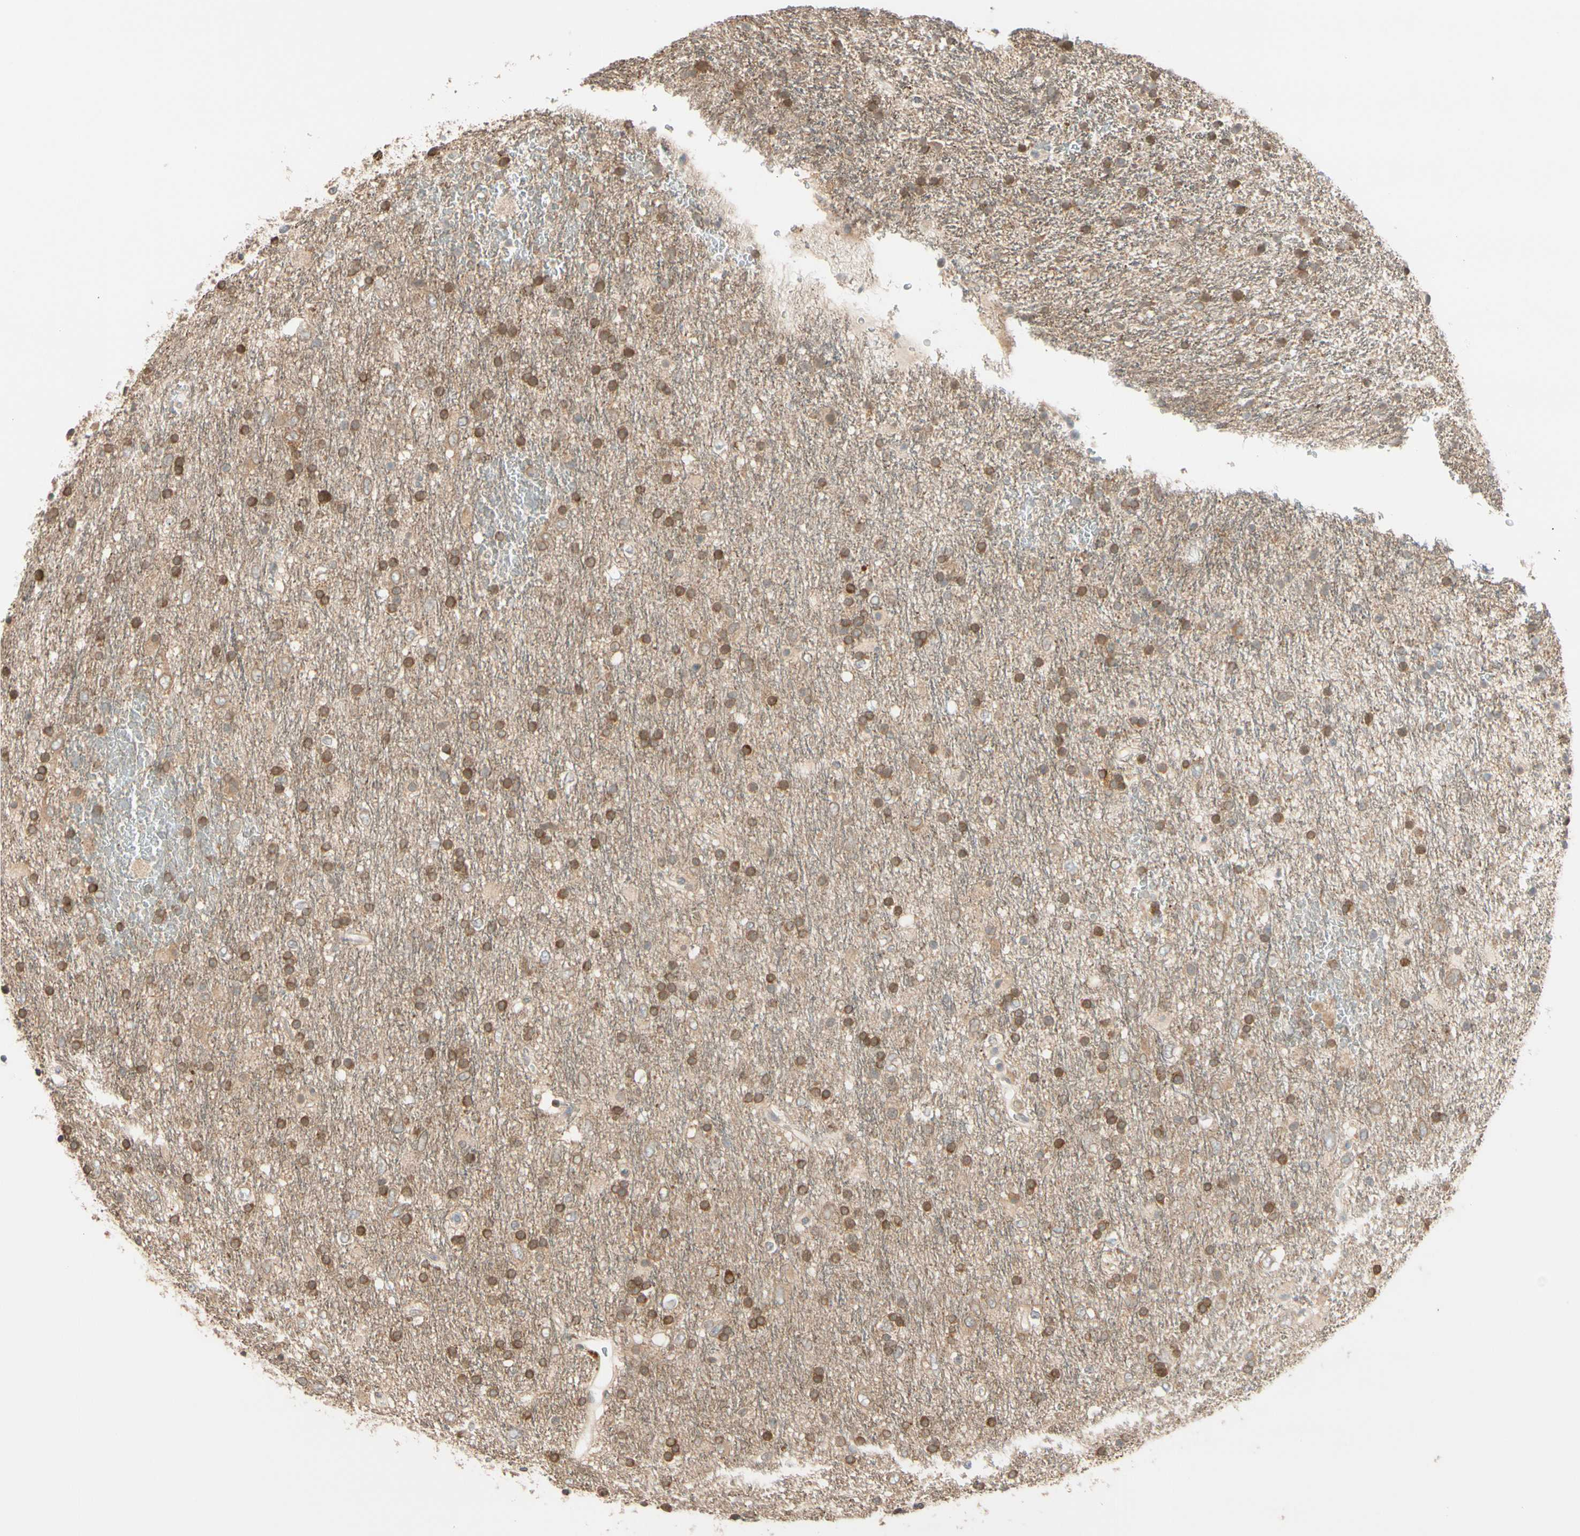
{"staining": {"intensity": "moderate", "quantity": ">75%", "location": "cytoplasmic/membranous"}, "tissue": "glioma", "cell_type": "Tumor cells", "image_type": "cancer", "snomed": [{"axis": "morphology", "description": "Glioma, malignant, Low grade"}, {"axis": "topography", "description": "Brain"}], "caption": "A micrograph of human malignant glioma (low-grade) stained for a protein reveals moderate cytoplasmic/membranous brown staining in tumor cells. (brown staining indicates protein expression, while blue staining denotes nuclei).", "gene": "FGF10", "patient": {"sex": "male", "age": 77}}